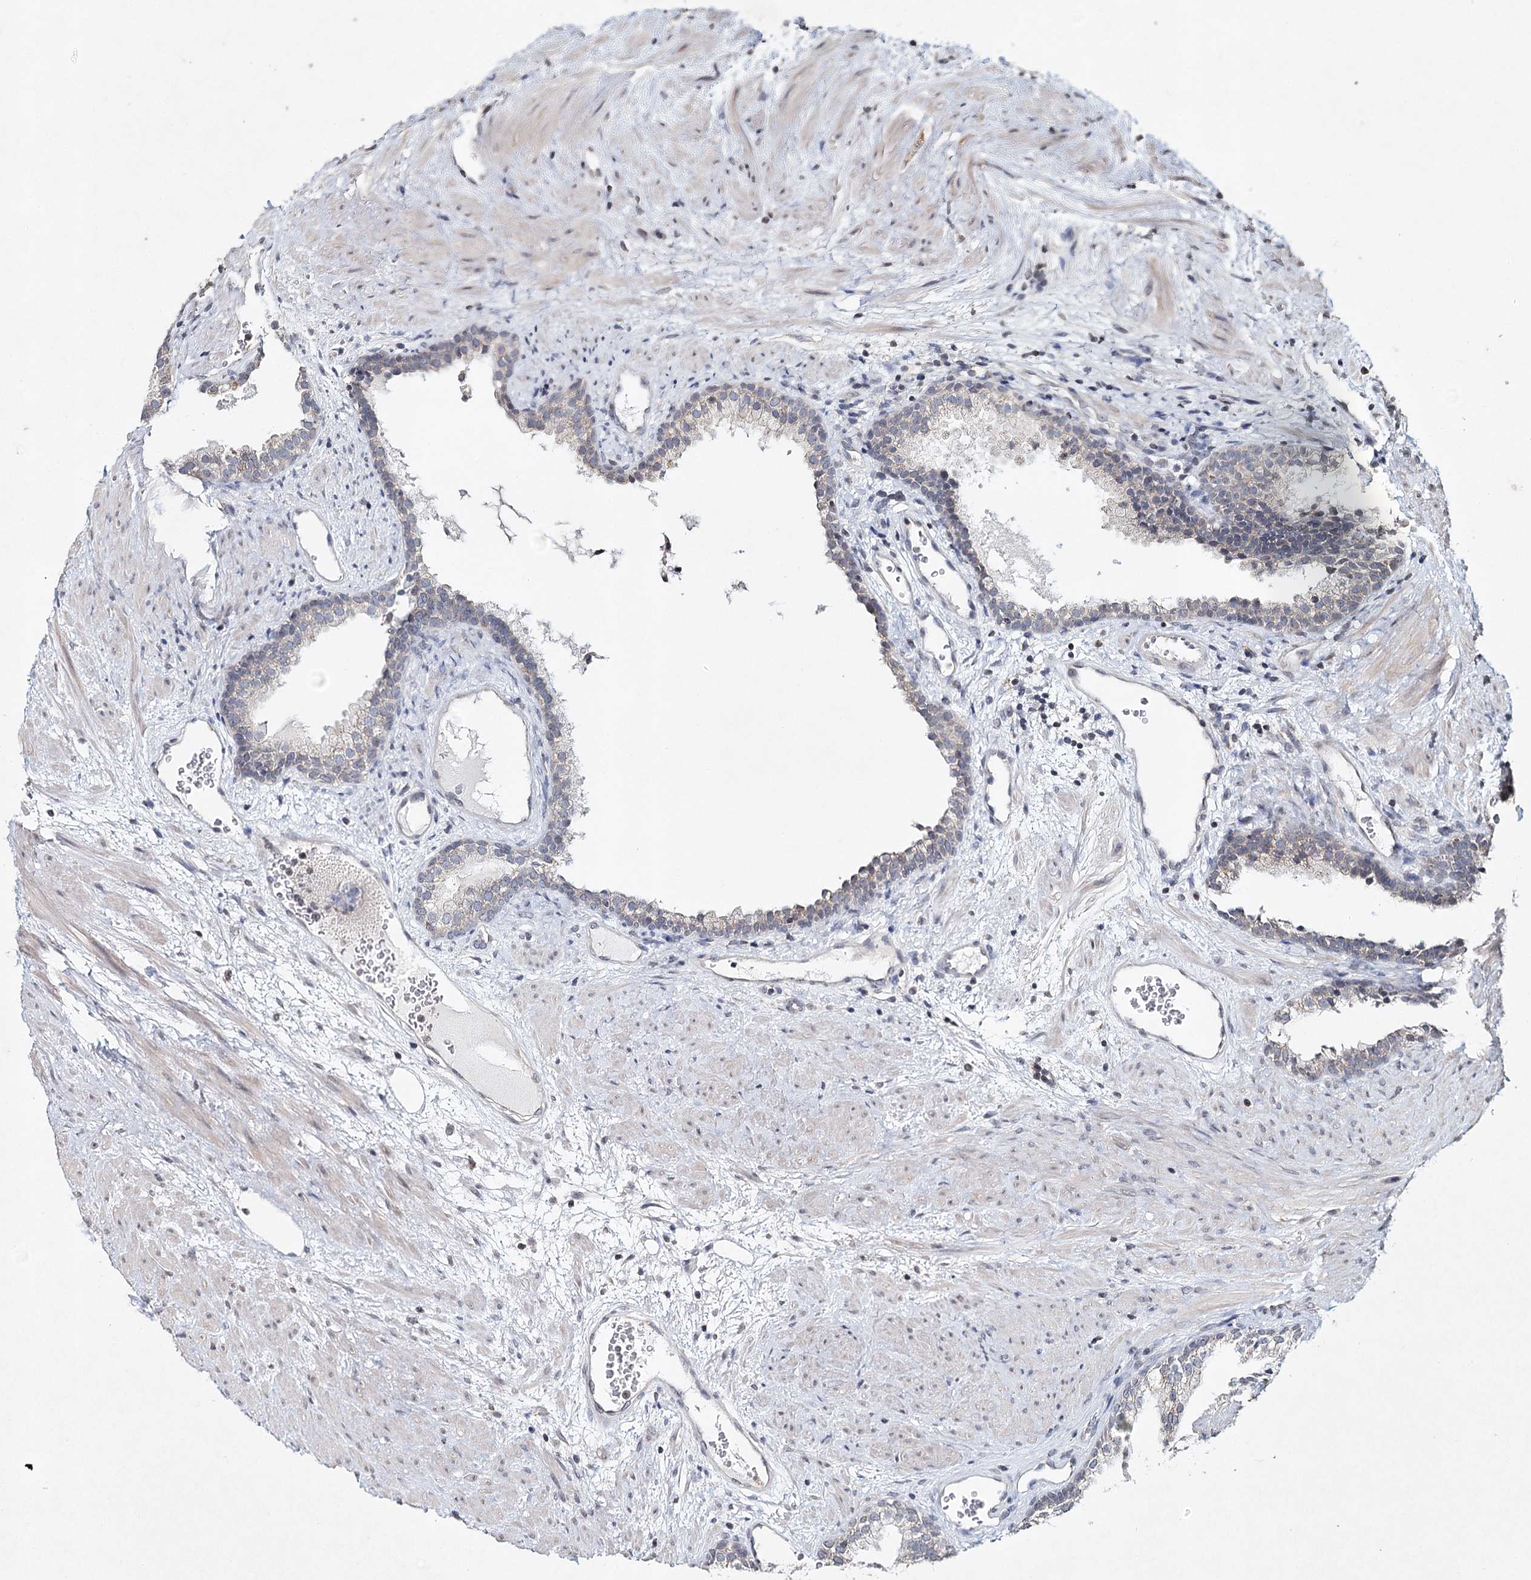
{"staining": {"intensity": "negative", "quantity": "none", "location": "none"}, "tissue": "prostate", "cell_type": "Glandular cells", "image_type": "normal", "snomed": [{"axis": "morphology", "description": "Normal tissue, NOS"}, {"axis": "topography", "description": "Prostate"}], "caption": "Immunohistochemistry of benign prostate reveals no positivity in glandular cells. (DAB immunohistochemistry (IHC), high magnification).", "gene": "ICOS", "patient": {"sex": "male", "age": 76}}